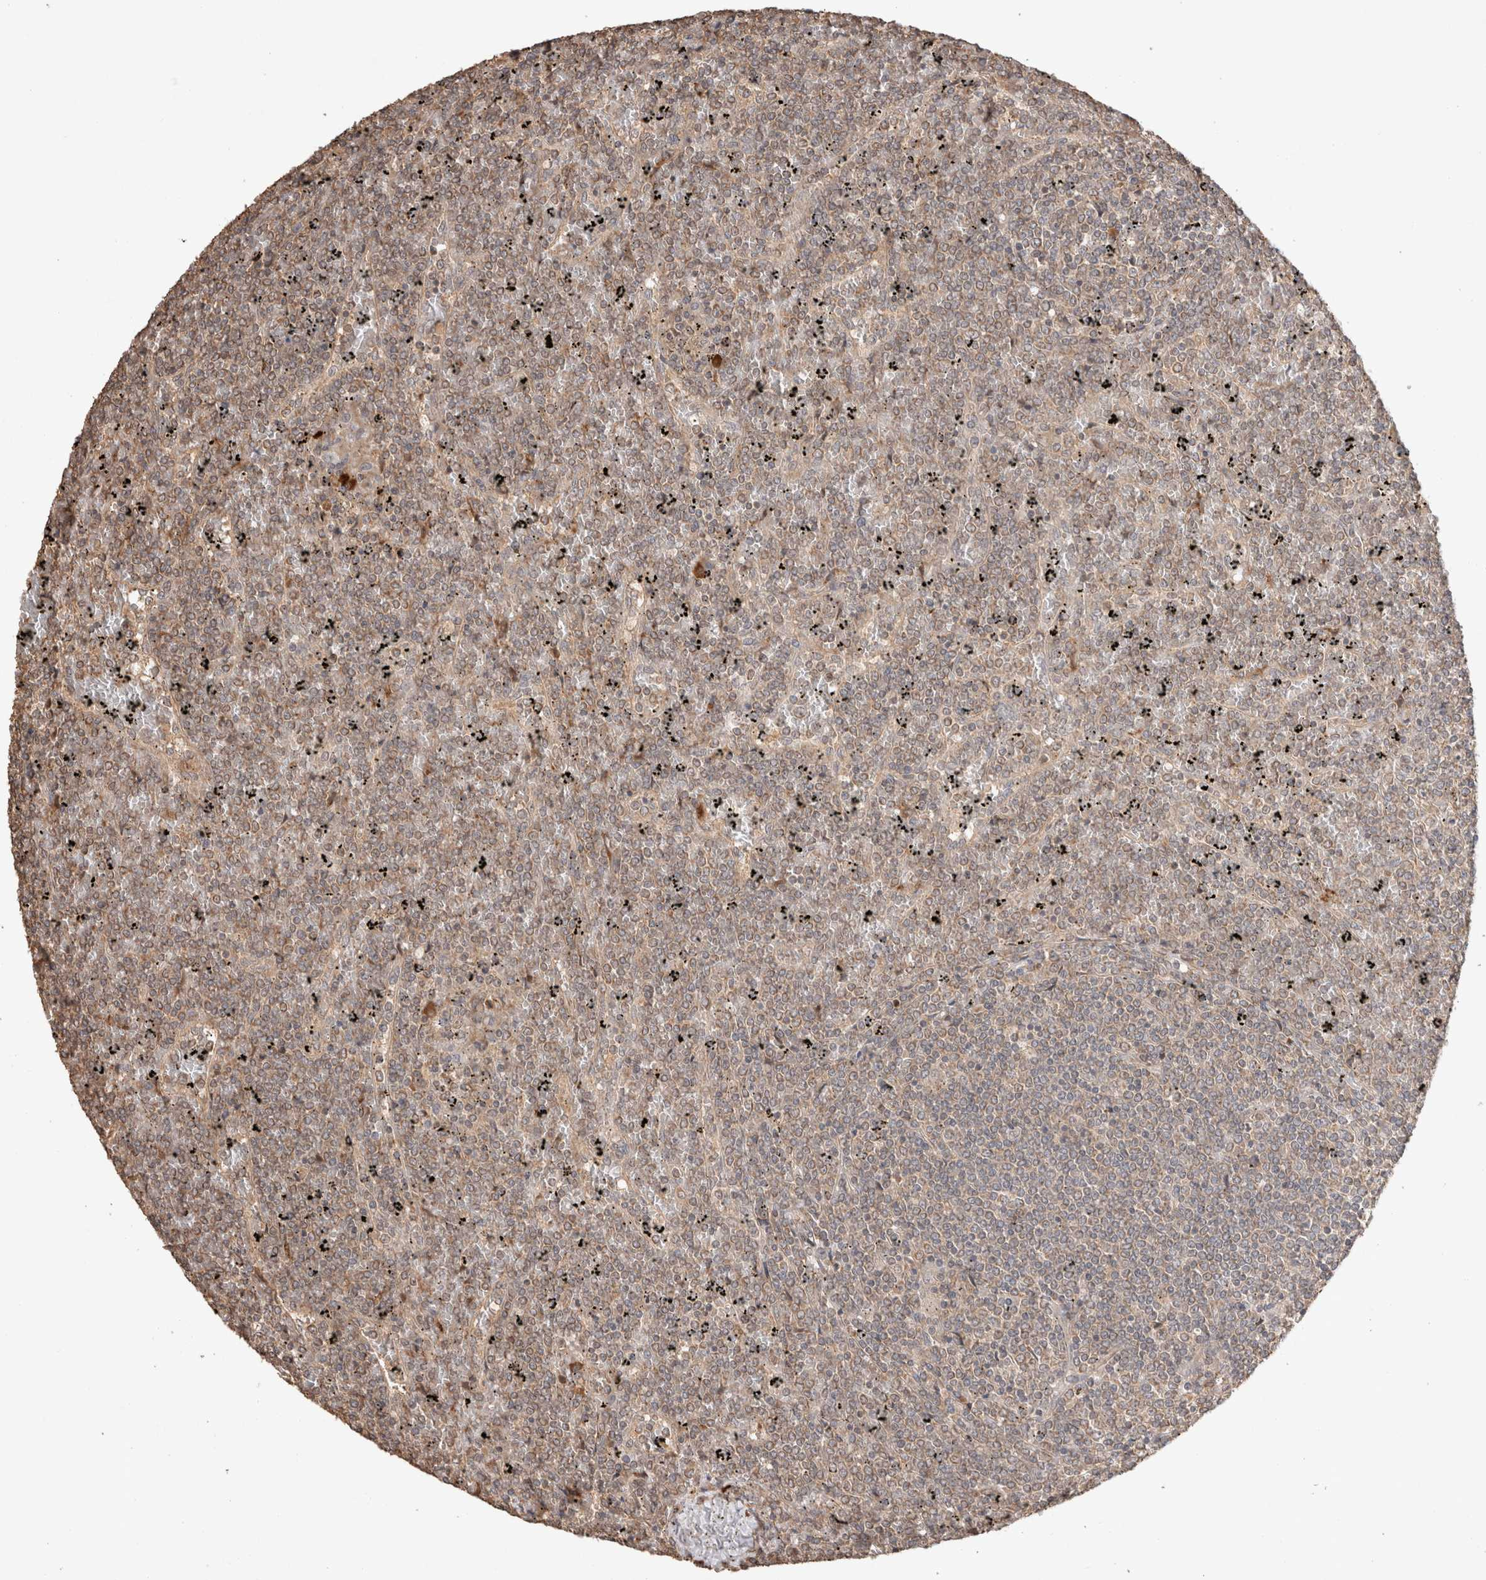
{"staining": {"intensity": "negative", "quantity": "none", "location": "none"}, "tissue": "lymphoma", "cell_type": "Tumor cells", "image_type": "cancer", "snomed": [{"axis": "morphology", "description": "Malignant lymphoma, non-Hodgkin's type, Low grade"}, {"axis": "topography", "description": "Spleen"}], "caption": "Tumor cells show no significant positivity in lymphoma.", "gene": "HROB", "patient": {"sex": "female", "age": 19}}